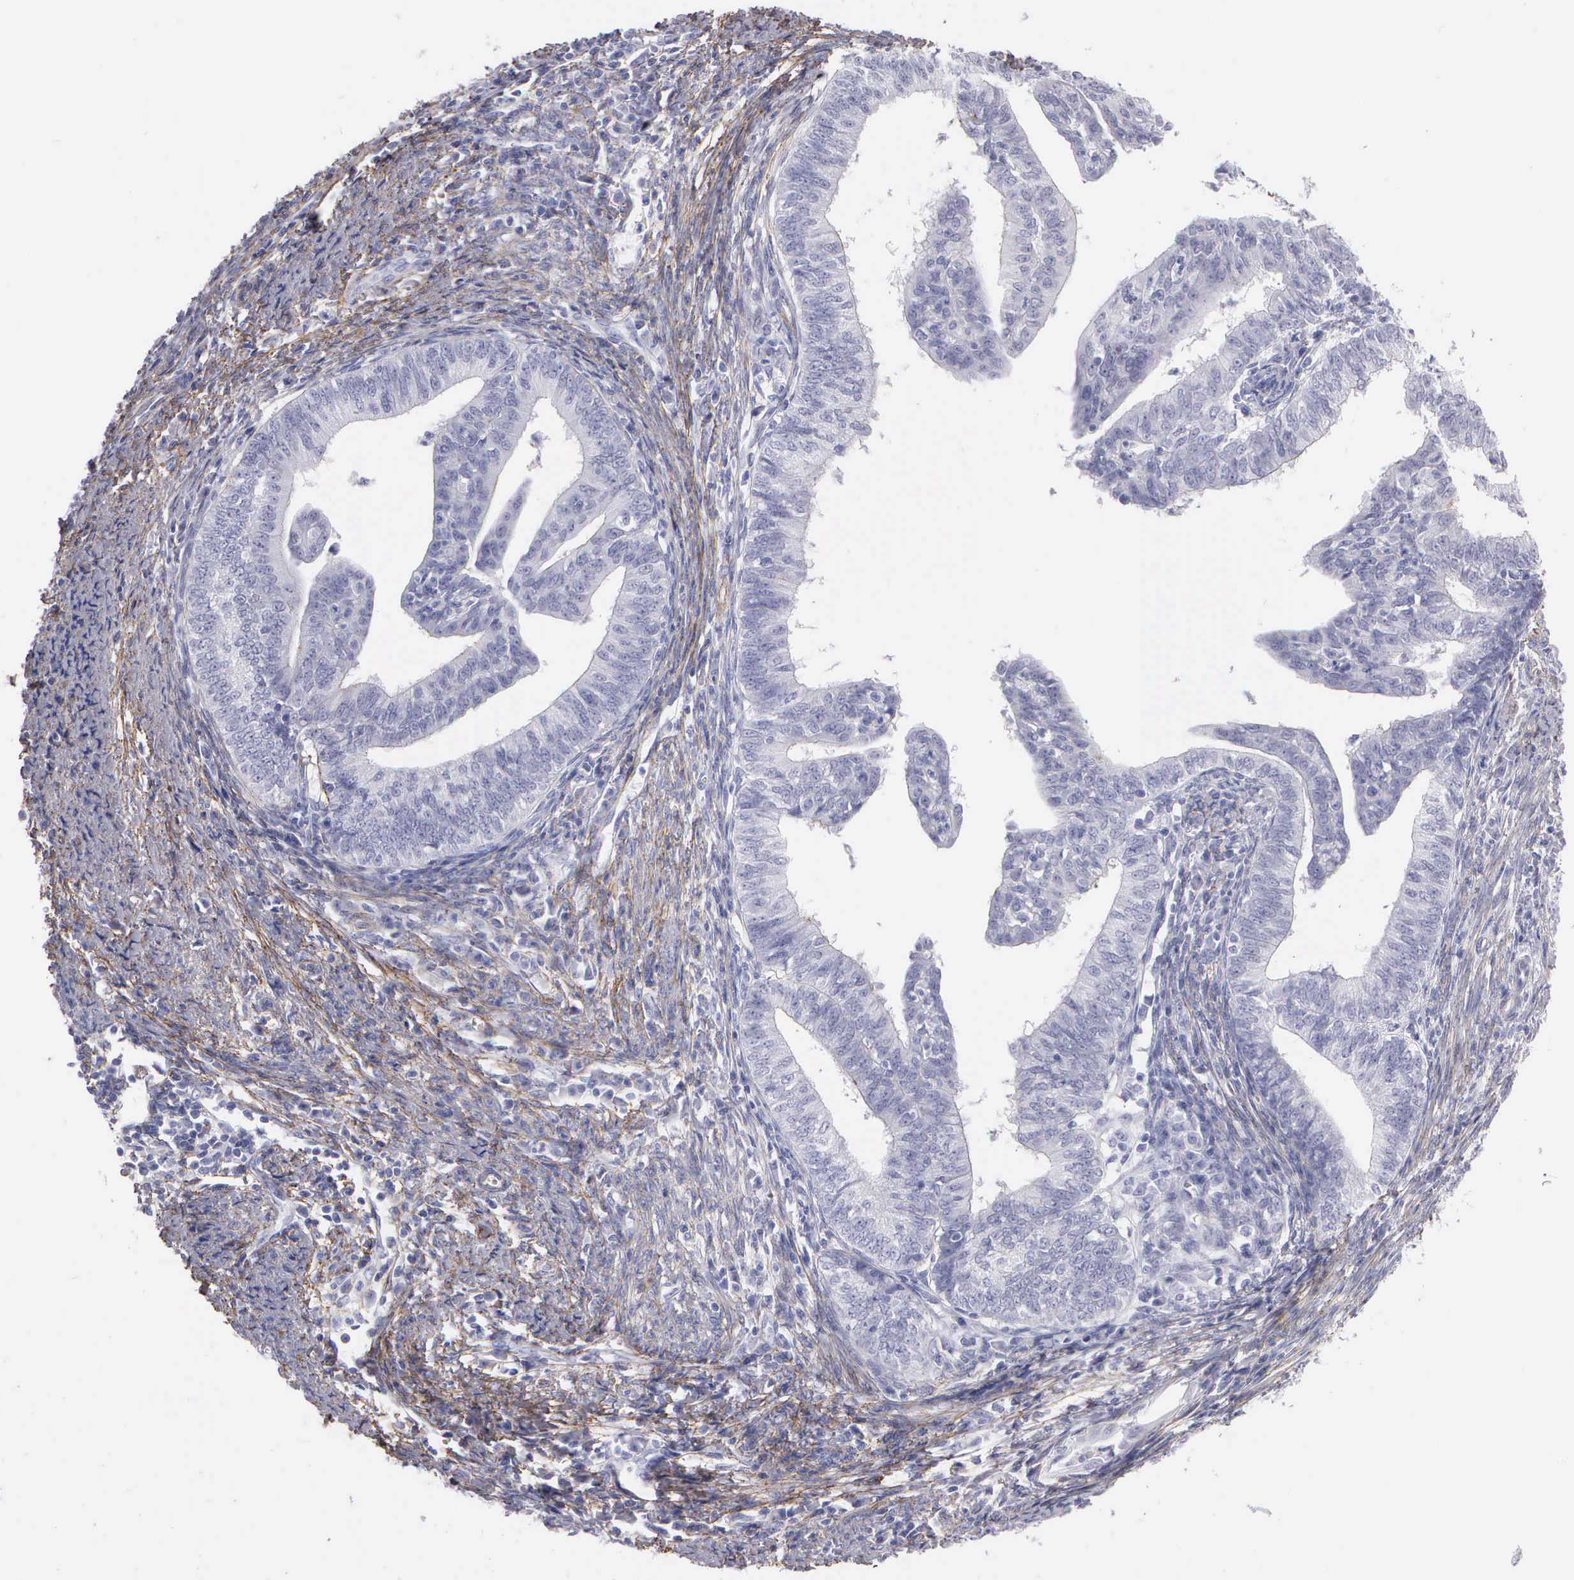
{"staining": {"intensity": "negative", "quantity": "none", "location": "none"}, "tissue": "endometrial cancer", "cell_type": "Tumor cells", "image_type": "cancer", "snomed": [{"axis": "morphology", "description": "Adenocarcinoma, NOS"}, {"axis": "topography", "description": "Endometrium"}], "caption": "The histopathology image shows no significant positivity in tumor cells of endometrial adenocarcinoma.", "gene": "FBLN5", "patient": {"sex": "female", "age": 66}}